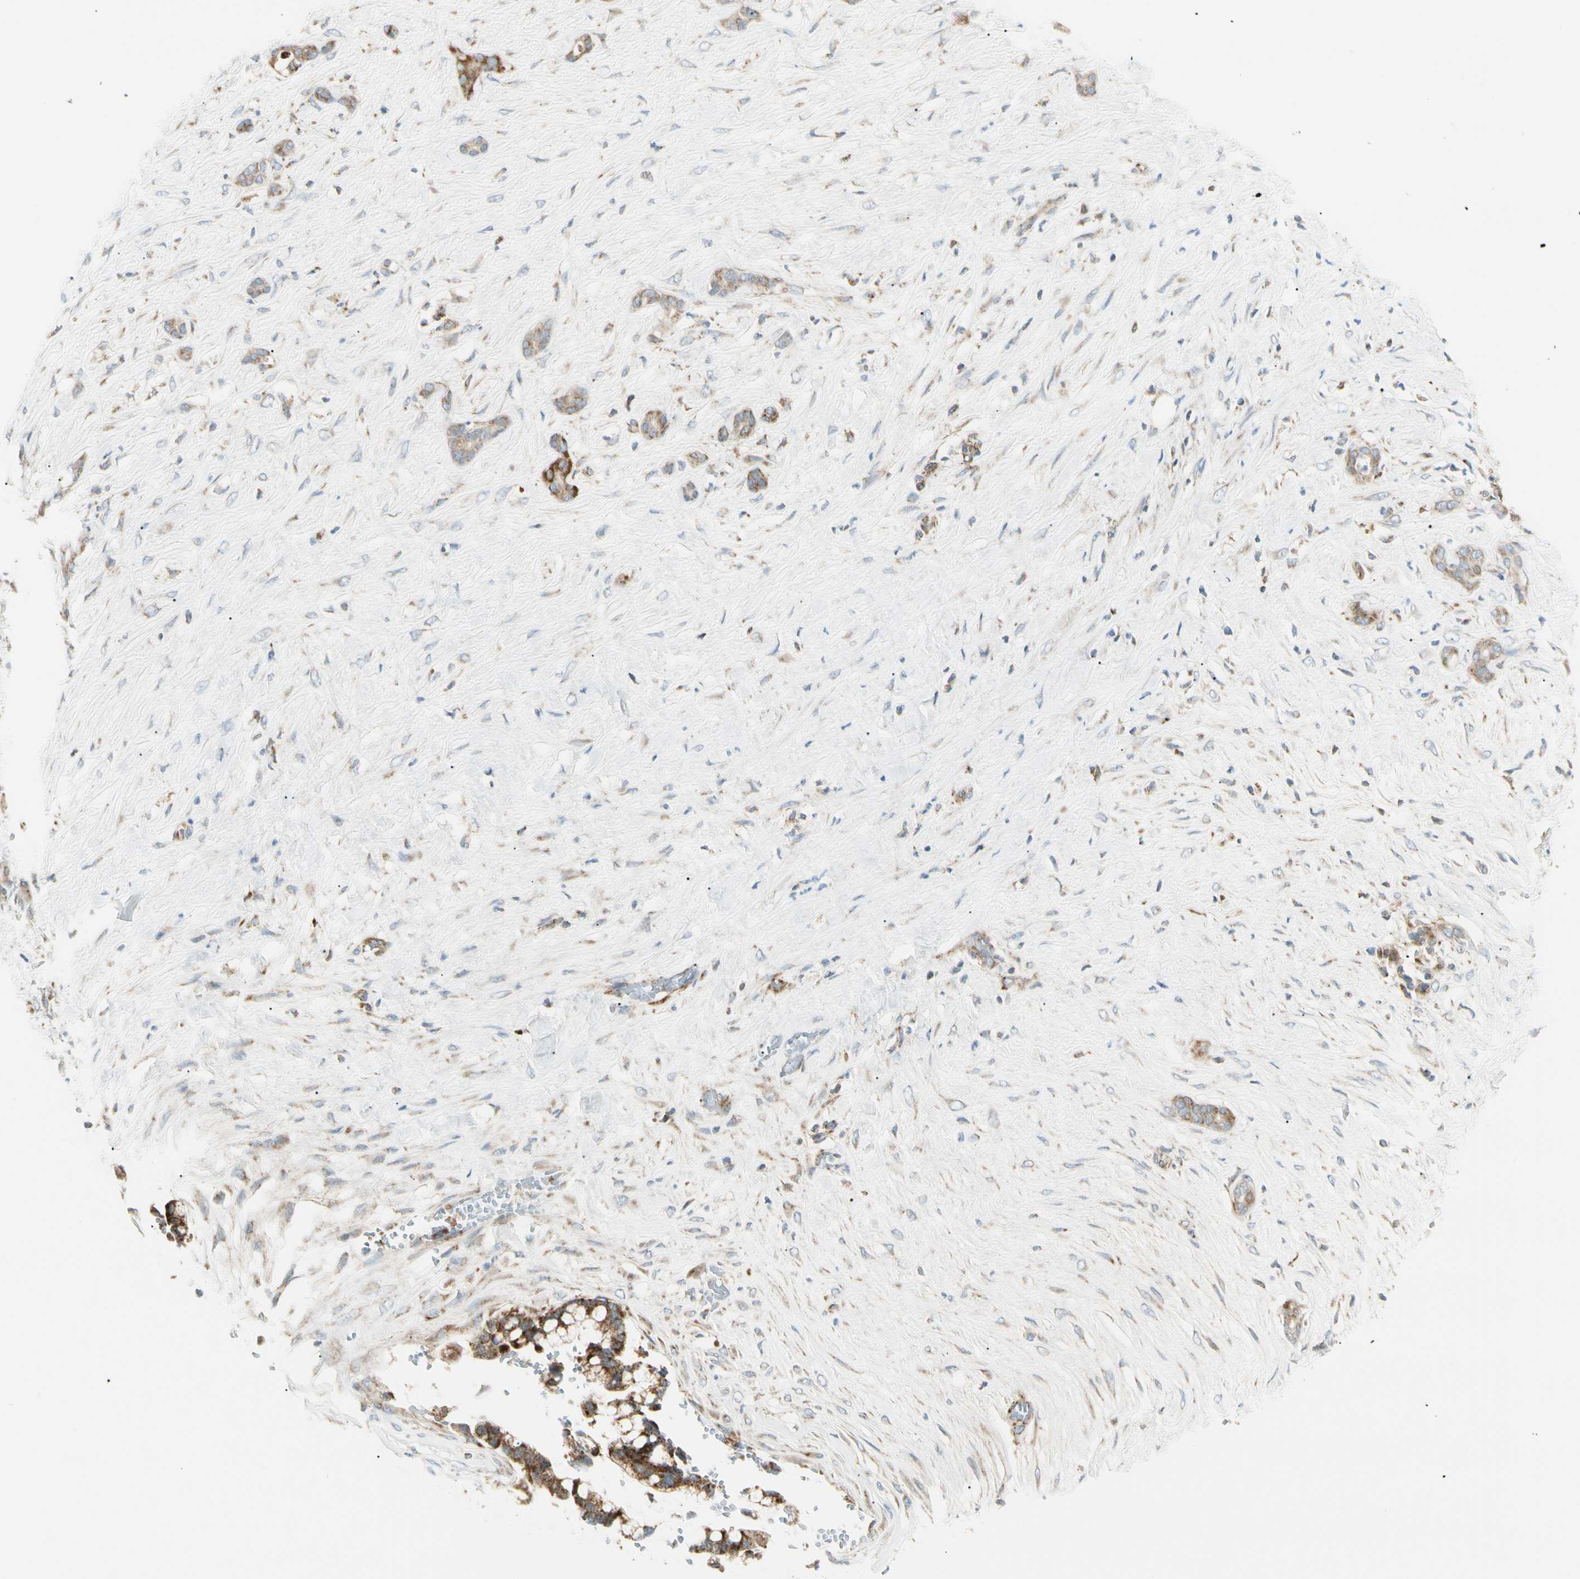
{"staining": {"intensity": "moderate", "quantity": ">75%", "location": "cytoplasmic/membranous"}, "tissue": "pancreatic cancer", "cell_type": "Tumor cells", "image_type": "cancer", "snomed": [{"axis": "morphology", "description": "Adenocarcinoma, NOS"}, {"axis": "topography", "description": "Pancreas"}], "caption": "IHC photomicrograph of human adenocarcinoma (pancreatic) stained for a protein (brown), which displays medium levels of moderate cytoplasmic/membranous staining in about >75% of tumor cells.", "gene": "TBC1D10A", "patient": {"sex": "male", "age": 41}}